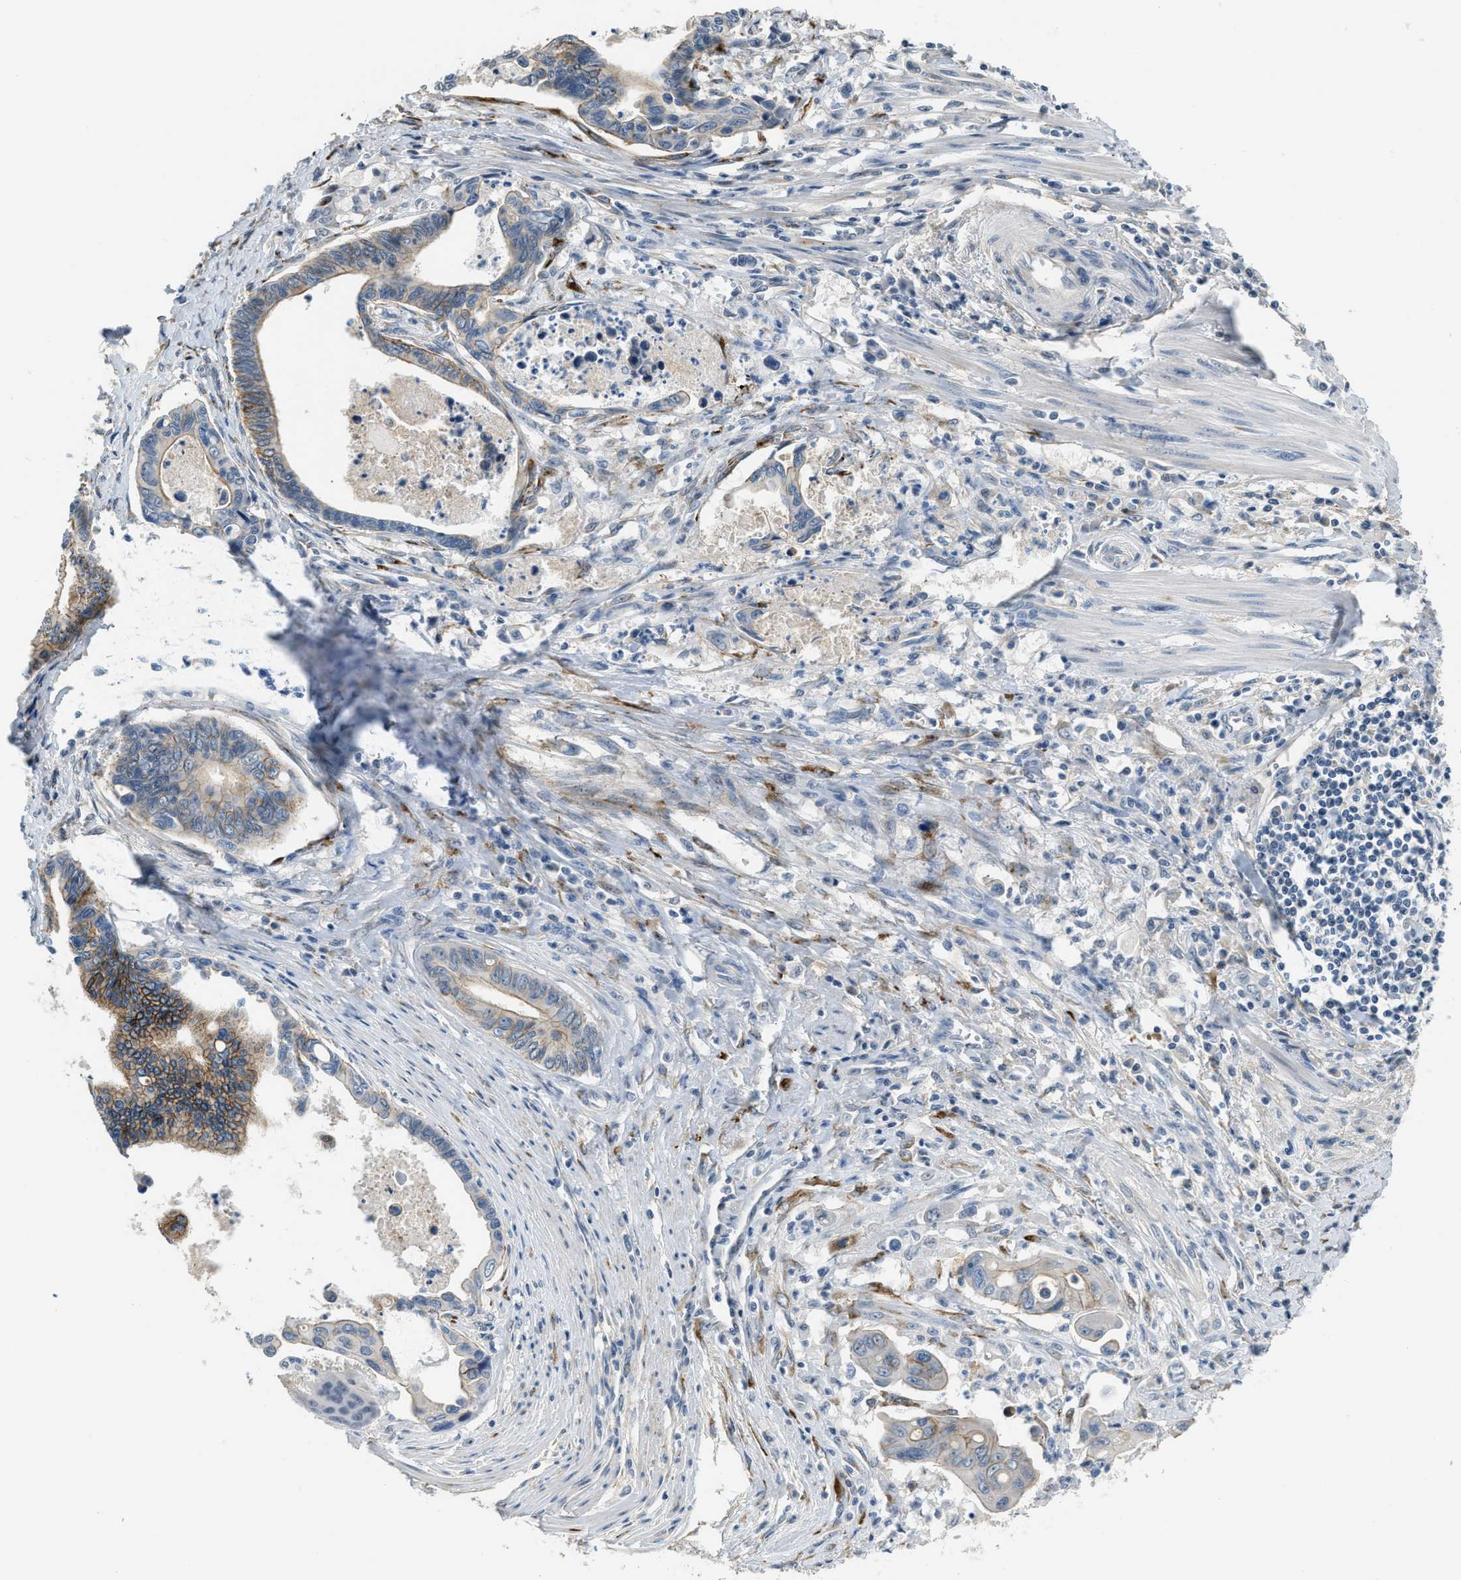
{"staining": {"intensity": "moderate", "quantity": "25%-75%", "location": "cytoplasmic/membranous"}, "tissue": "pancreatic cancer", "cell_type": "Tumor cells", "image_type": "cancer", "snomed": [{"axis": "morphology", "description": "Adenocarcinoma, NOS"}, {"axis": "topography", "description": "Pancreas"}], "caption": "DAB immunohistochemical staining of adenocarcinoma (pancreatic) displays moderate cytoplasmic/membranous protein positivity in approximately 25%-75% of tumor cells.", "gene": "TMEM154", "patient": {"sex": "female", "age": 70}}